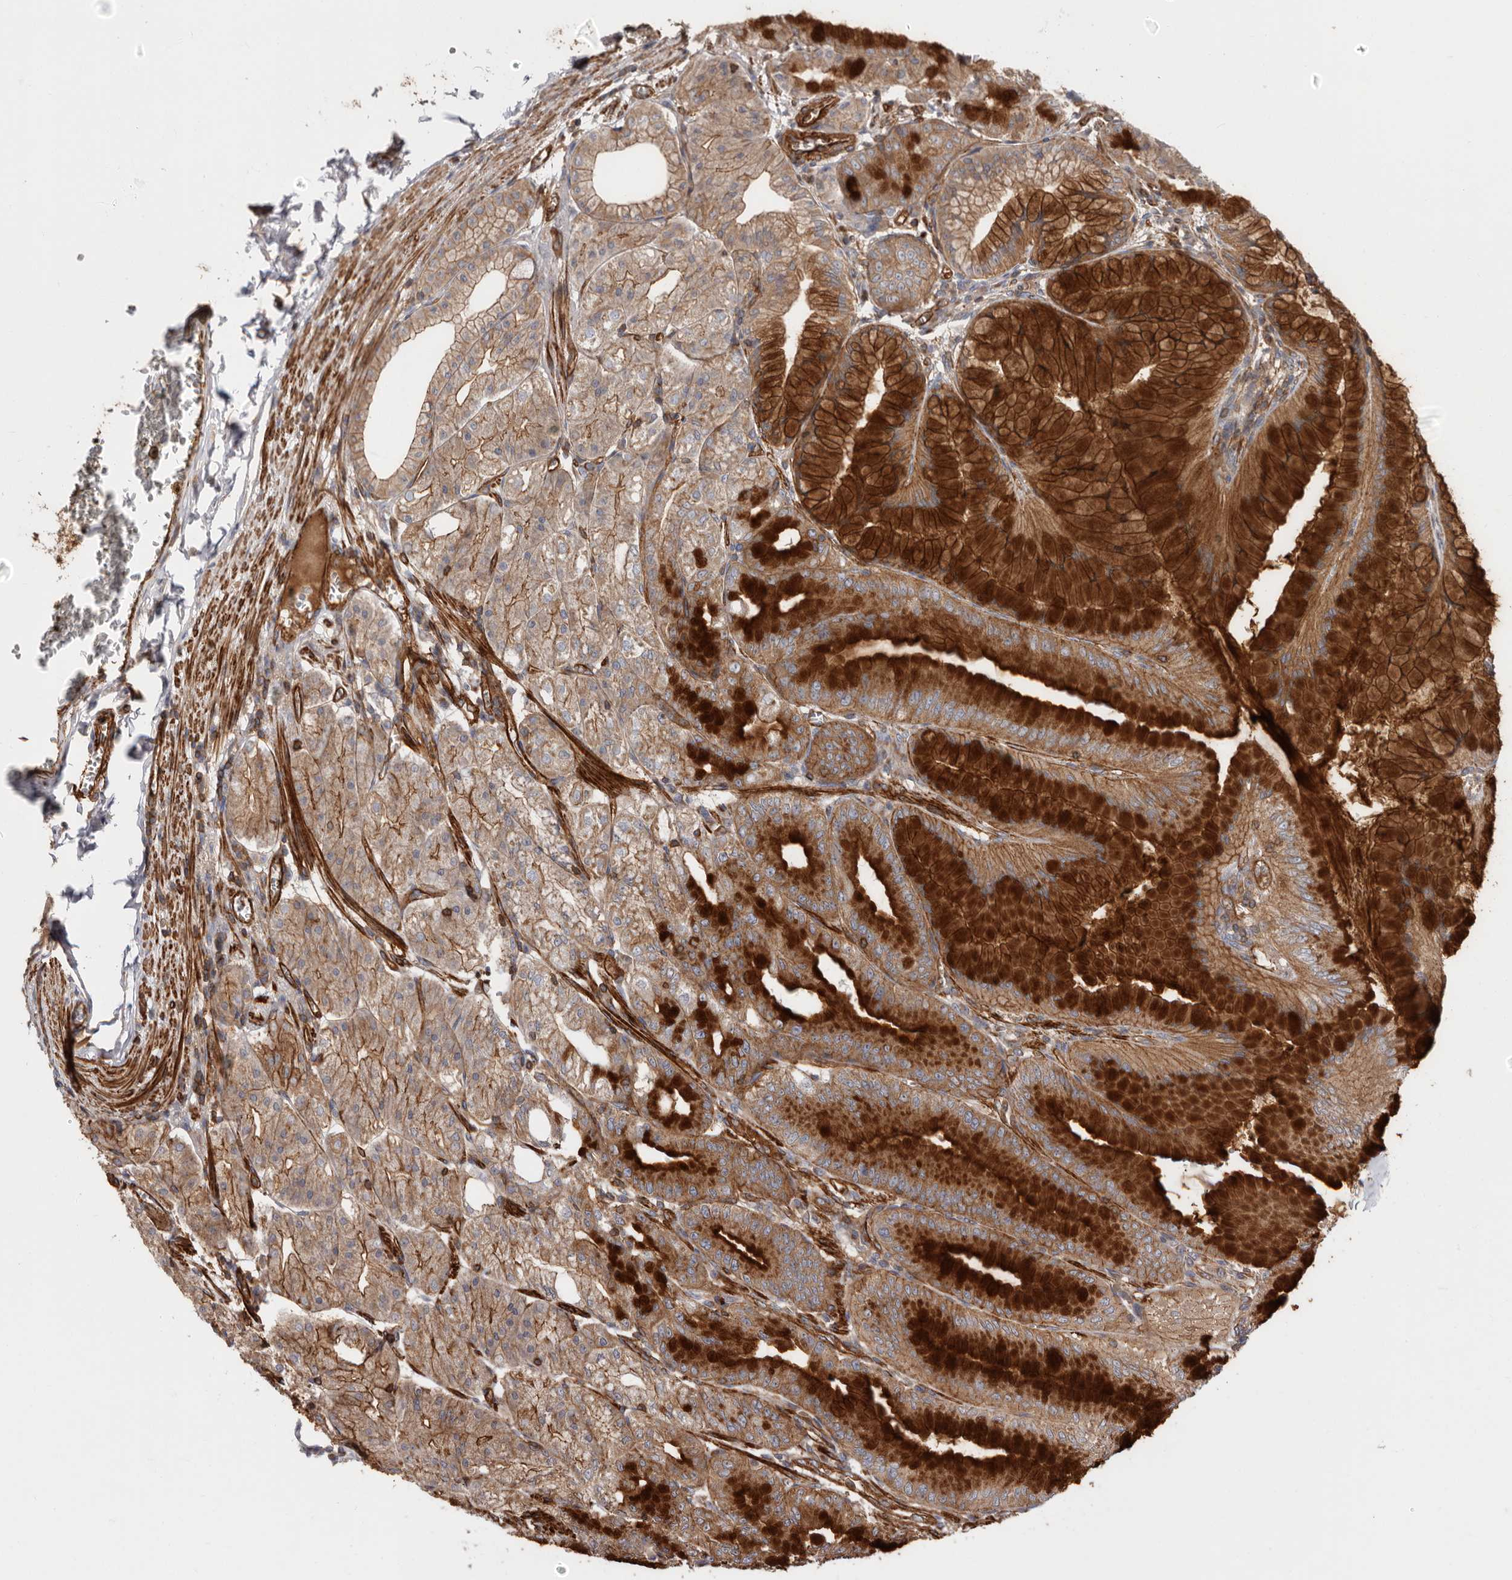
{"staining": {"intensity": "strong", "quantity": ">75%", "location": "cytoplasmic/membranous"}, "tissue": "stomach", "cell_type": "Glandular cells", "image_type": "normal", "snomed": [{"axis": "morphology", "description": "Normal tissue, NOS"}, {"axis": "topography", "description": "Stomach, lower"}], "caption": "IHC histopathology image of normal human stomach stained for a protein (brown), which demonstrates high levels of strong cytoplasmic/membranous expression in about >75% of glandular cells.", "gene": "TMC7", "patient": {"sex": "male", "age": 71}}